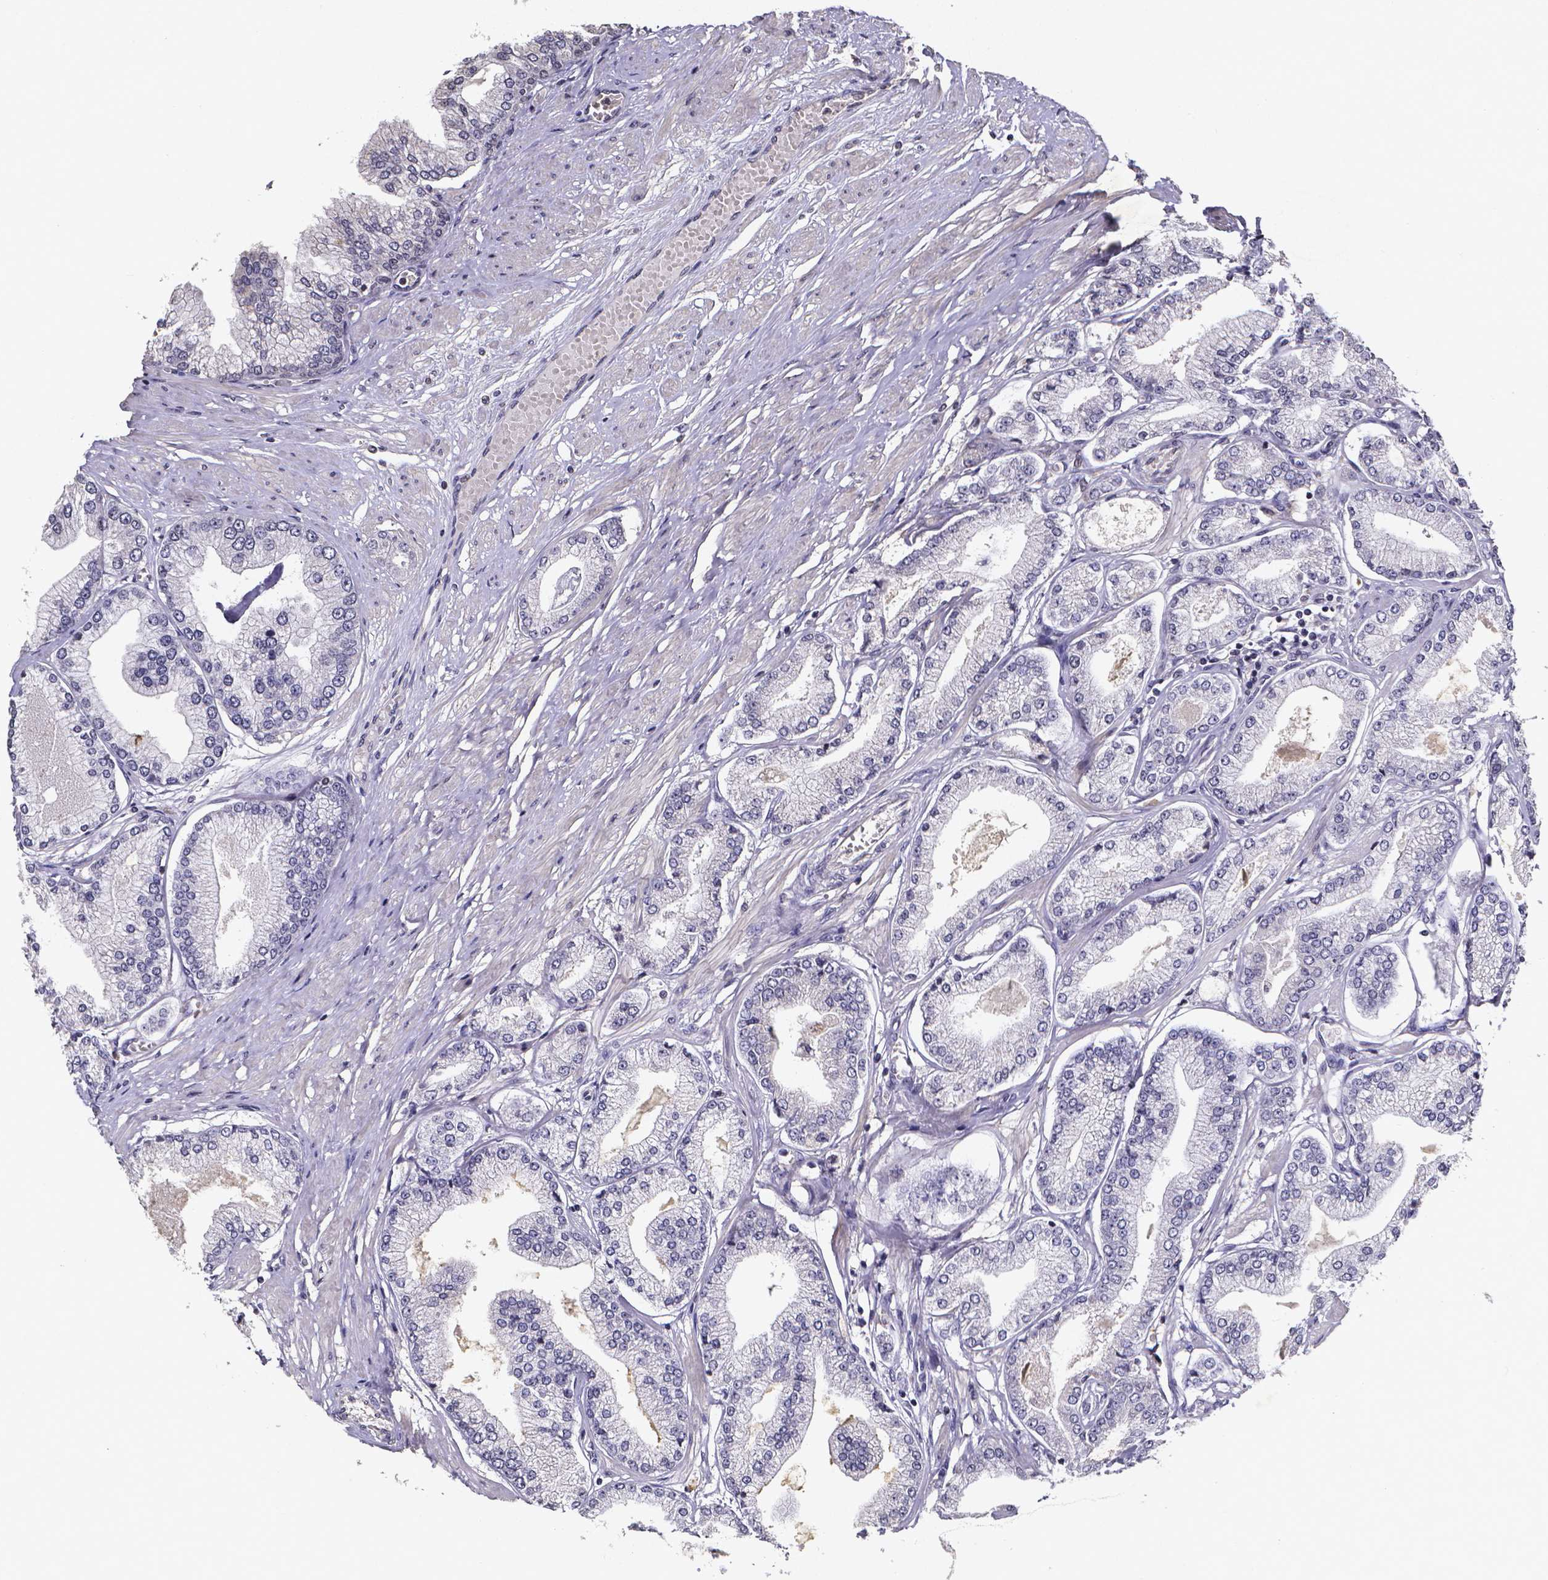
{"staining": {"intensity": "negative", "quantity": "none", "location": "none"}, "tissue": "prostate cancer", "cell_type": "Tumor cells", "image_type": "cancer", "snomed": [{"axis": "morphology", "description": "Adenocarcinoma, Low grade"}, {"axis": "topography", "description": "Prostate"}], "caption": "This is an immunohistochemistry (IHC) histopathology image of low-grade adenocarcinoma (prostate). There is no staining in tumor cells.", "gene": "TP73", "patient": {"sex": "male", "age": 55}}